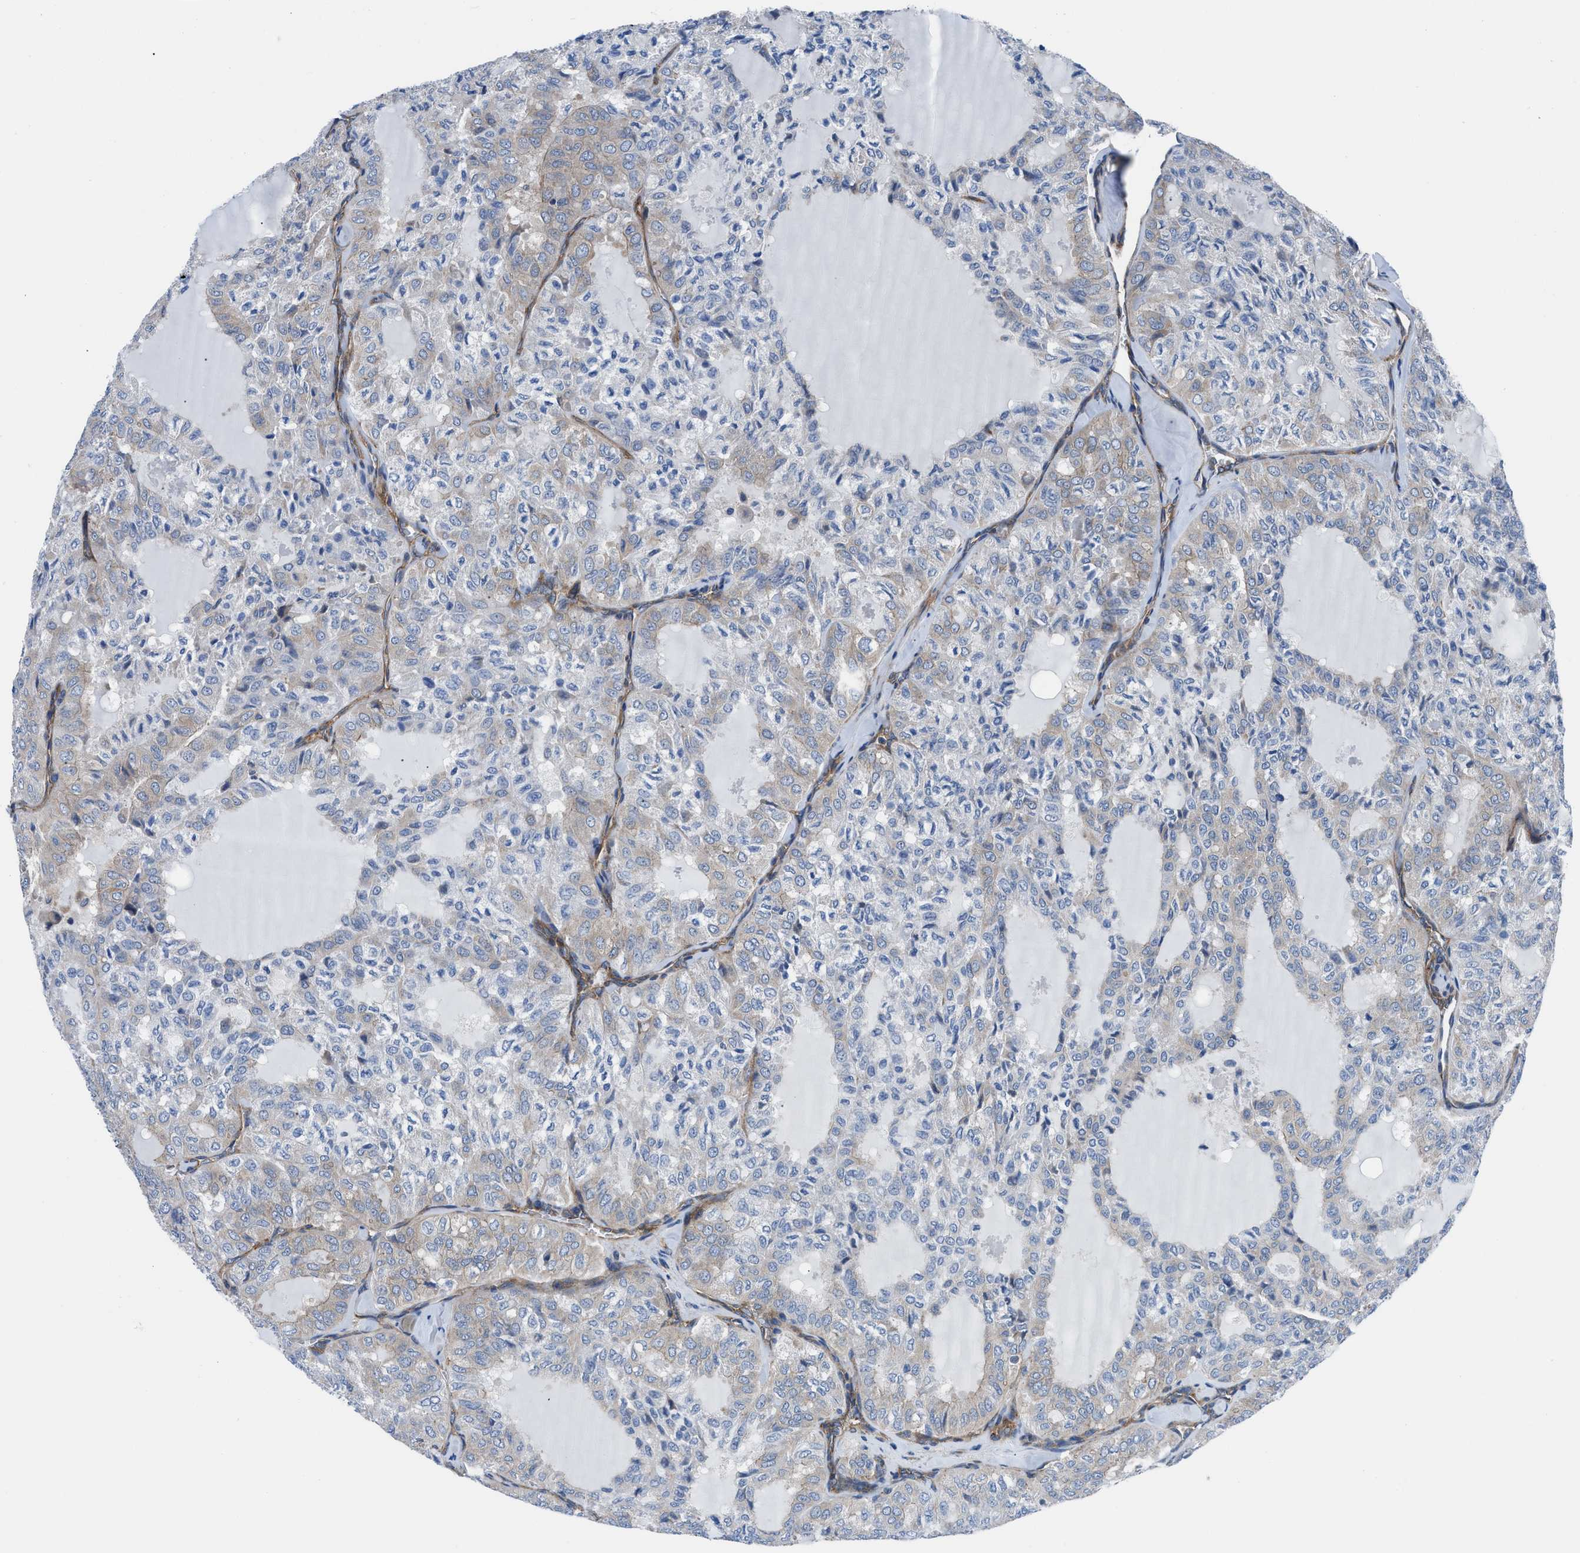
{"staining": {"intensity": "weak", "quantity": "25%-75%", "location": "cytoplasmic/membranous"}, "tissue": "thyroid cancer", "cell_type": "Tumor cells", "image_type": "cancer", "snomed": [{"axis": "morphology", "description": "Follicular adenoma carcinoma, NOS"}, {"axis": "topography", "description": "Thyroid gland"}], "caption": "High-power microscopy captured an immunohistochemistry image of follicular adenoma carcinoma (thyroid), revealing weak cytoplasmic/membranous expression in about 25%-75% of tumor cells. (DAB IHC, brown staining for protein, blue staining for nuclei).", "gene": "TRIP4", "patient": {"sex": "male", "age": 75}}